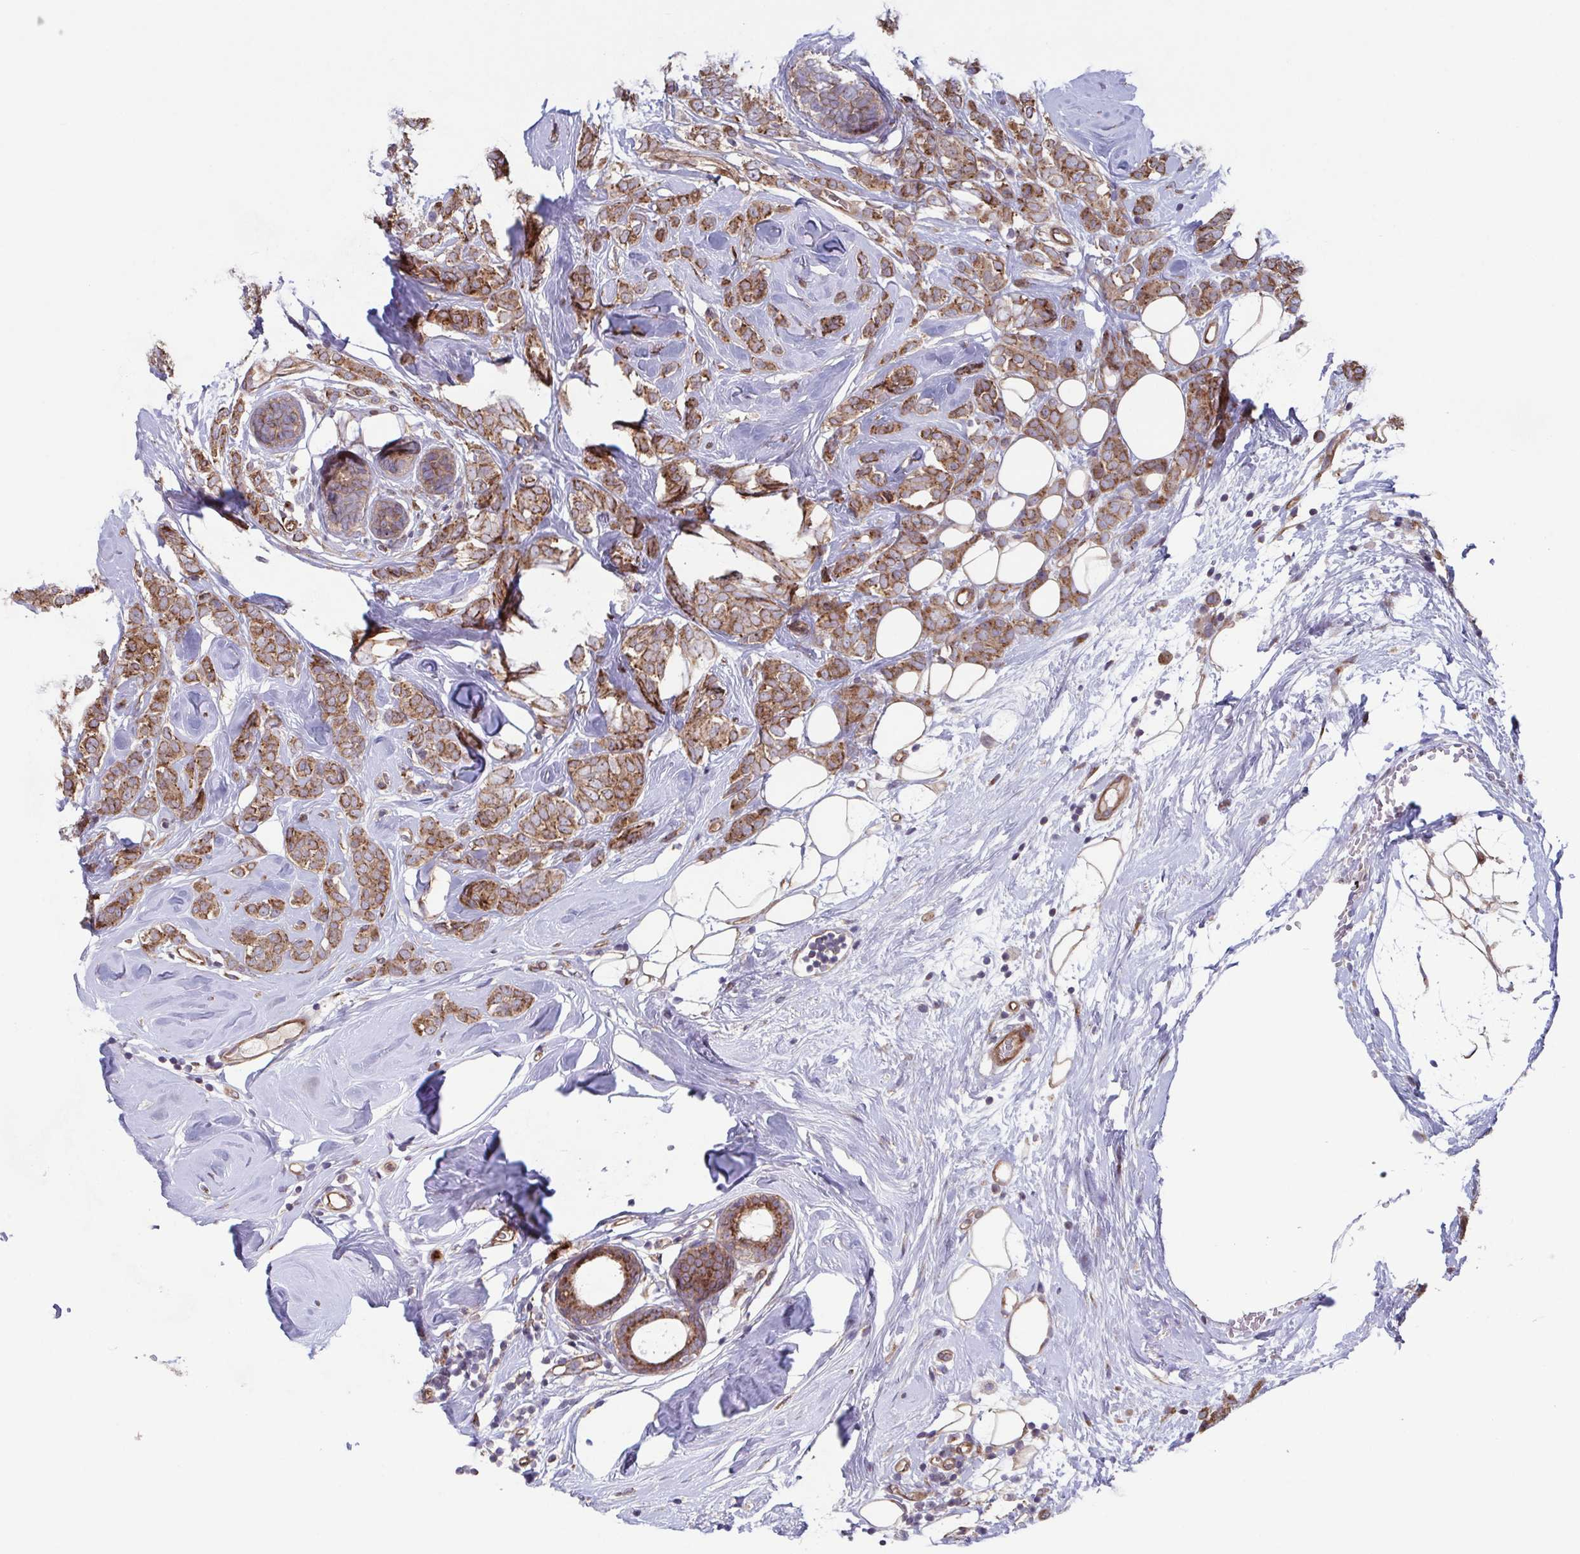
{"staining": {"intensity": "moderate", "quantity": ">75%", "location": "cytoplasmic/membranous"}, "tissue": "breast cancer", "cell_type": "Tumor cells", "image_type": "cancer", "snomed": [{"axis": "morphology", "description": "Lobular carcinoma"}, {"axis": "topography", "description": "Breast"}], "caption": "Brown immunohistochemical staining in human breast cancer (lobular carcinoma) shows moderate cytoplasmic/membranous positivity in approximately >75% of tumor cells. Nuclei are stained in blue.", "gene": "COPB1", "patient": {"sex": "female", "age": 49}}